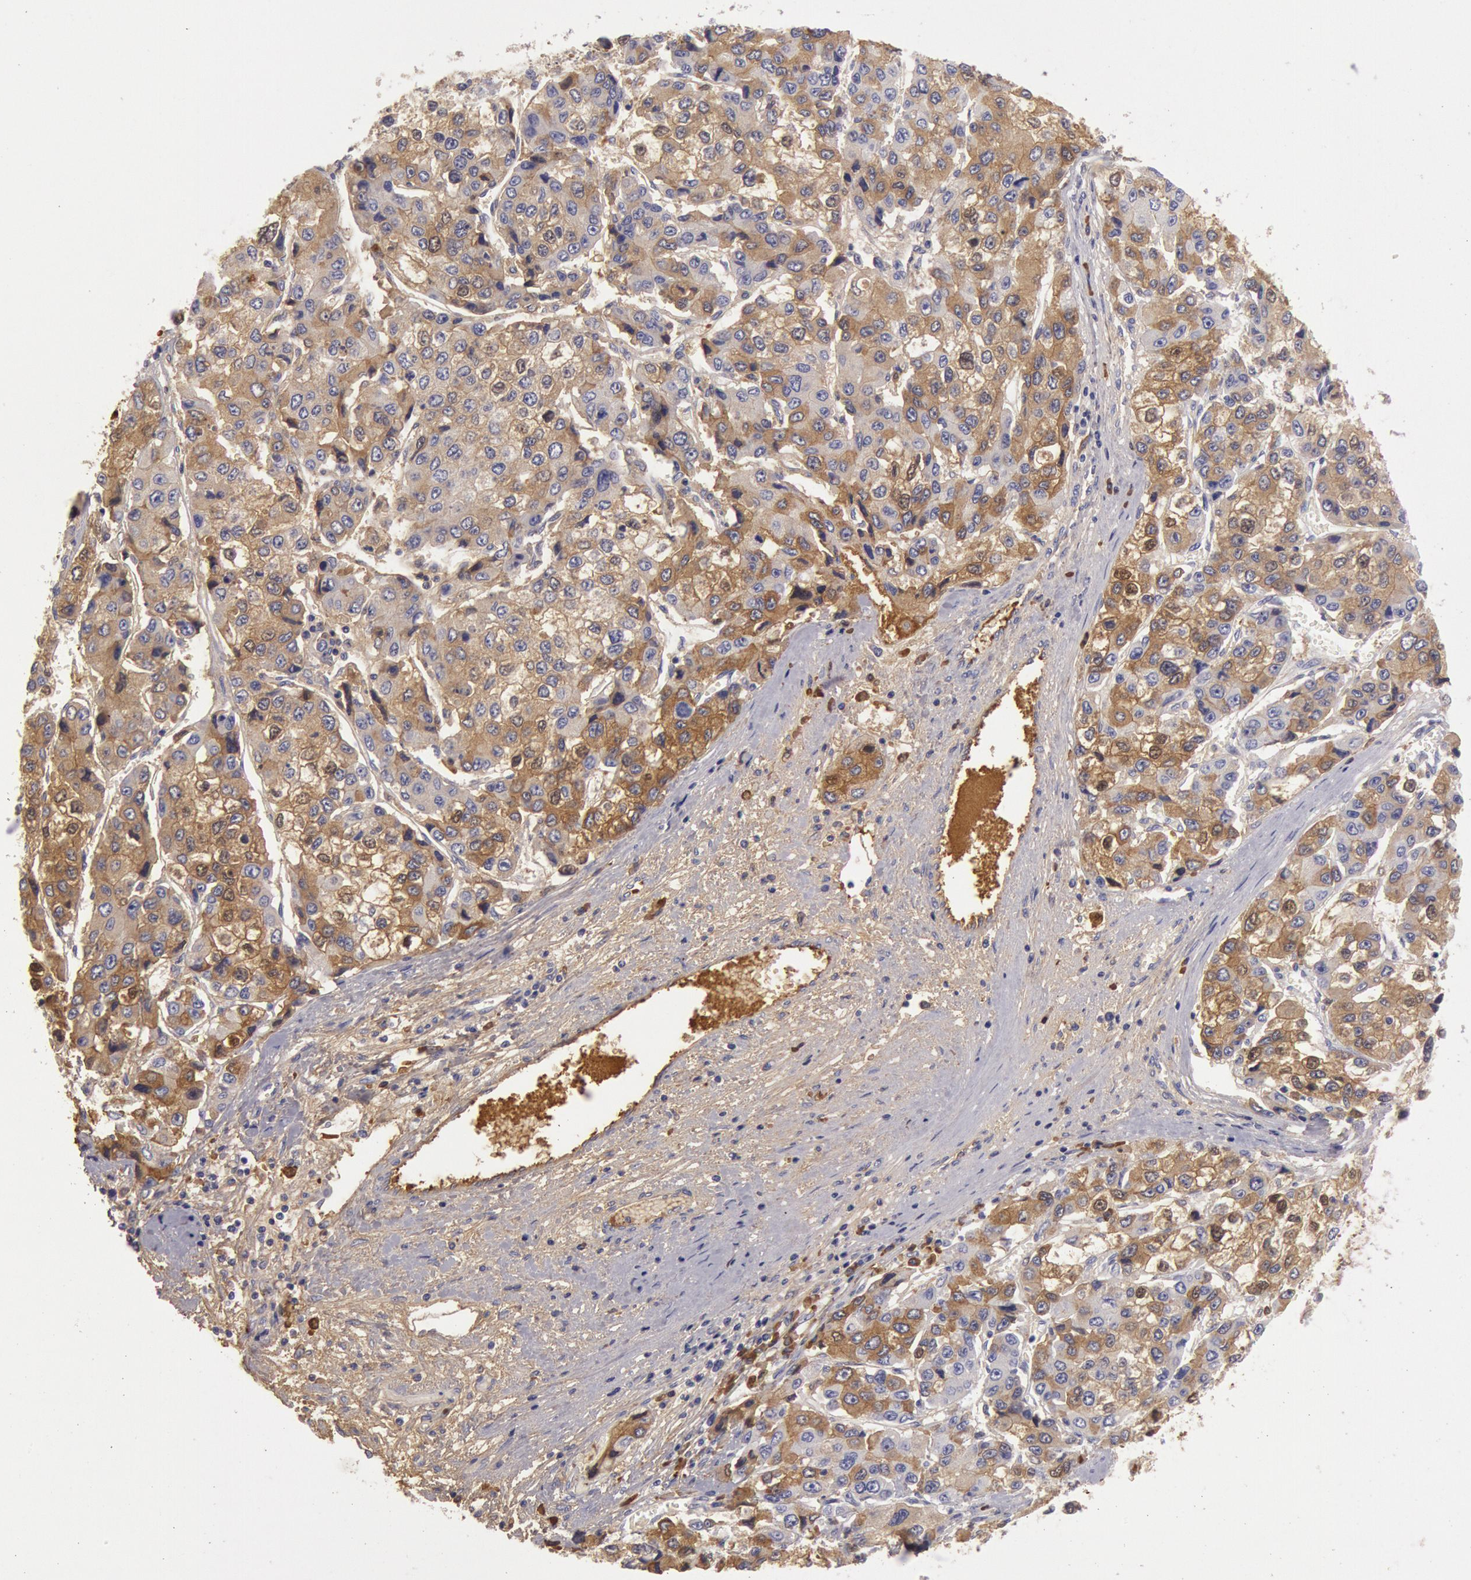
{"staining": {"intensity": "moderate", "quantity": ">75%", "location": "cytoplasmic/membranous"}, "tissue": "liver cancer", "cell_type": "Tumor cells", "image_type": "cancer", "snomed": [{"axis": "morphology", "description": "Carcinoma, Hepatocellular, NOS"}, {"axis": "topography", "description": "Liver"}], "caption": "A brown stain shows moderate cytoplasmic/membranous staining of a protein in human liver cancer tumor cells.", "gene": "IGHG1", "patient": {"sex": "female", "age": 66}}